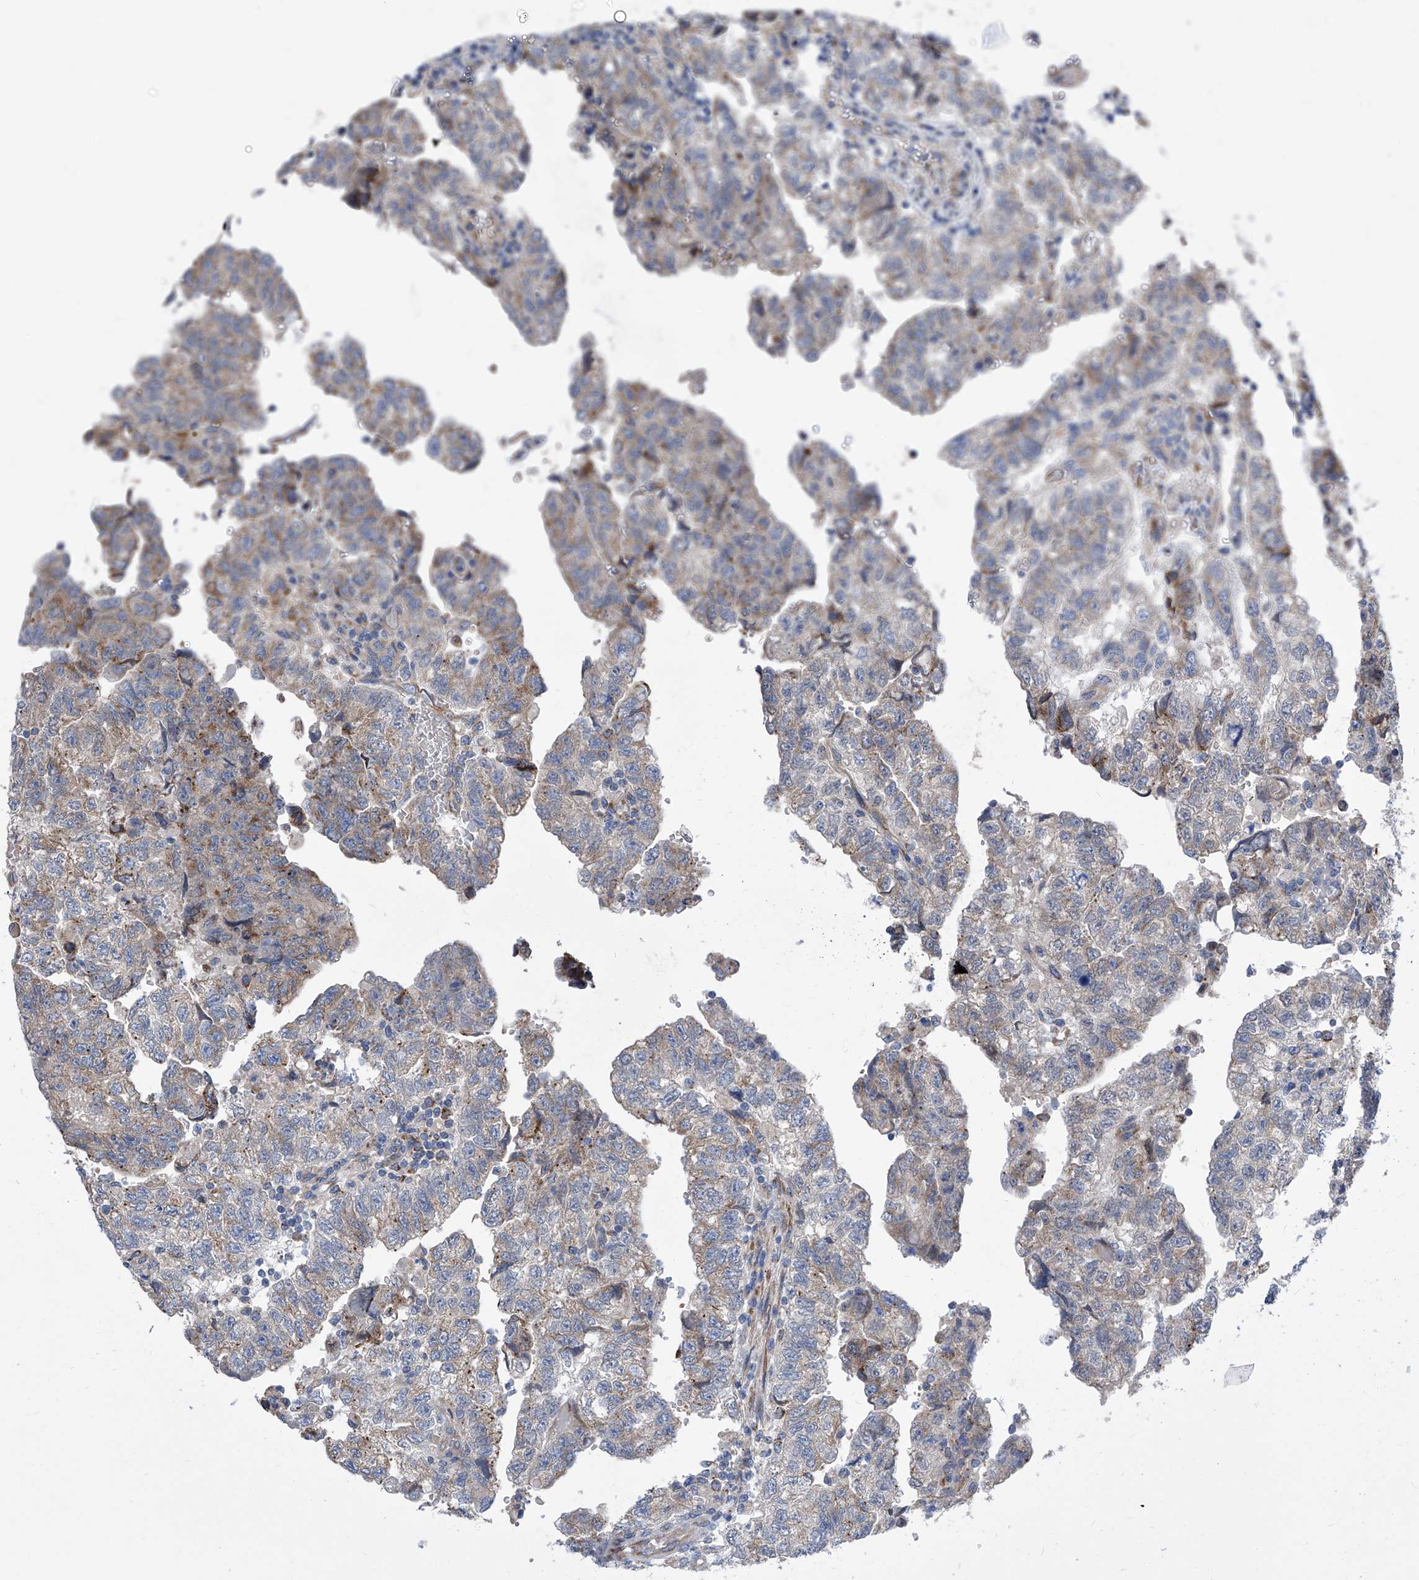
{"staining": {"intensity": "weak", "quantity": "<25%", "location": "cytoplasmic/membranous"}, "tissue": "testis cancer", "cell_type": "Tumor cells", "image_type": "cancer", "snomed": [{"axis": "morphology", "description": "Carcinoma, Embryonal, NOS"}, {"axis": "topography", "description": "Testis"}], "caption": "An IHC histopathology image of embryonal carcinoma (testis) is shown. There is no staining in tumor cells of embryonal carcinoma (testis).", "gene": "TJAP1", "patient": {"sex": "male", "age": 36}}